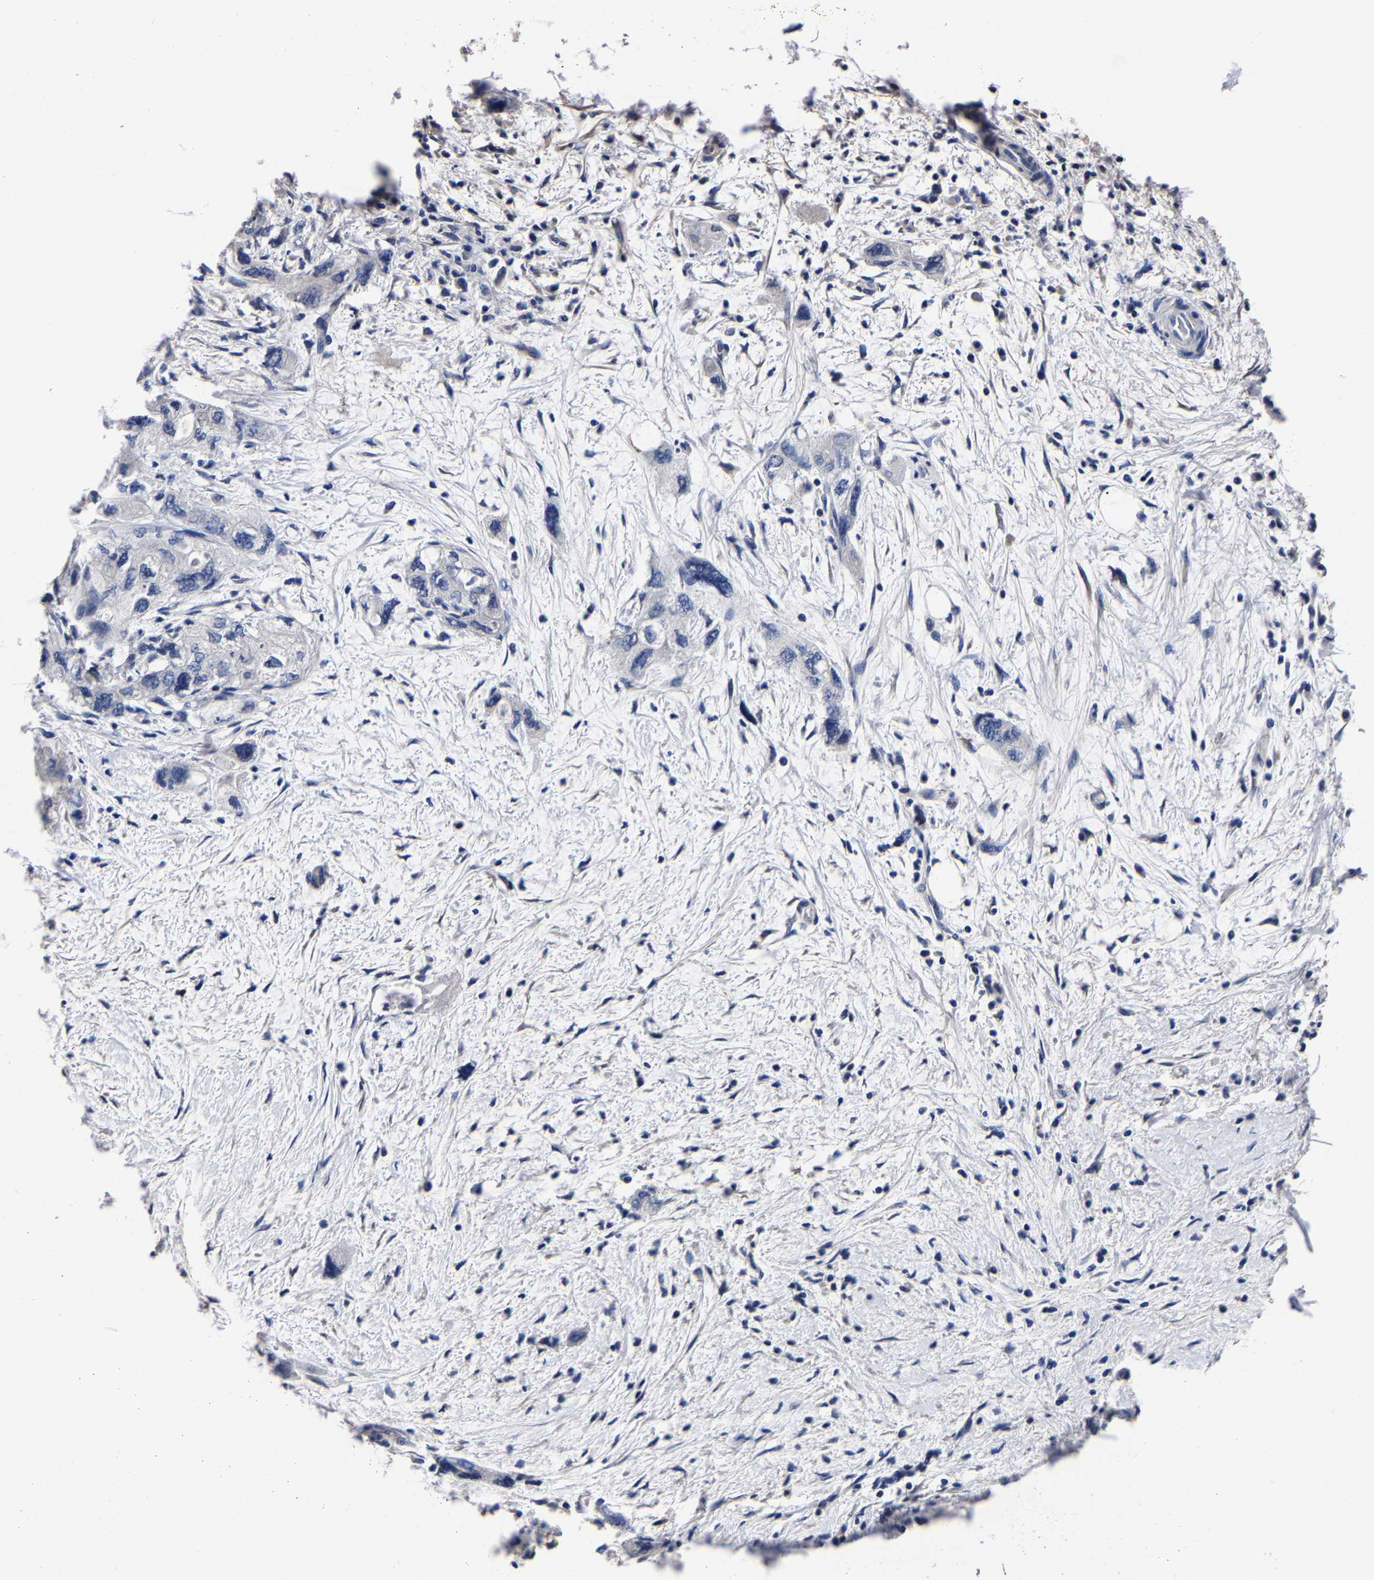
{"staining": {"intensity": "negative", "quantity": "none", "location": "none"}, "tissue": "pancreatic cancer", "cell_type": "Tumor cells", "image_type": "cancer", "snomed": [{"axis": "morphology", "description": "Adenocarcinoma, NOS"}, {"axis": "topography", "description": "Pancreas"}], "caption": "Immunohistochemistry (IHC) histopathology image of human adenocarcinoma (pancreatic) stained for a protein (brown), which exhibits no positivity in tumor cells.", "gene": "AKAP4", "patient": {"sex": "female", "age": 73}}